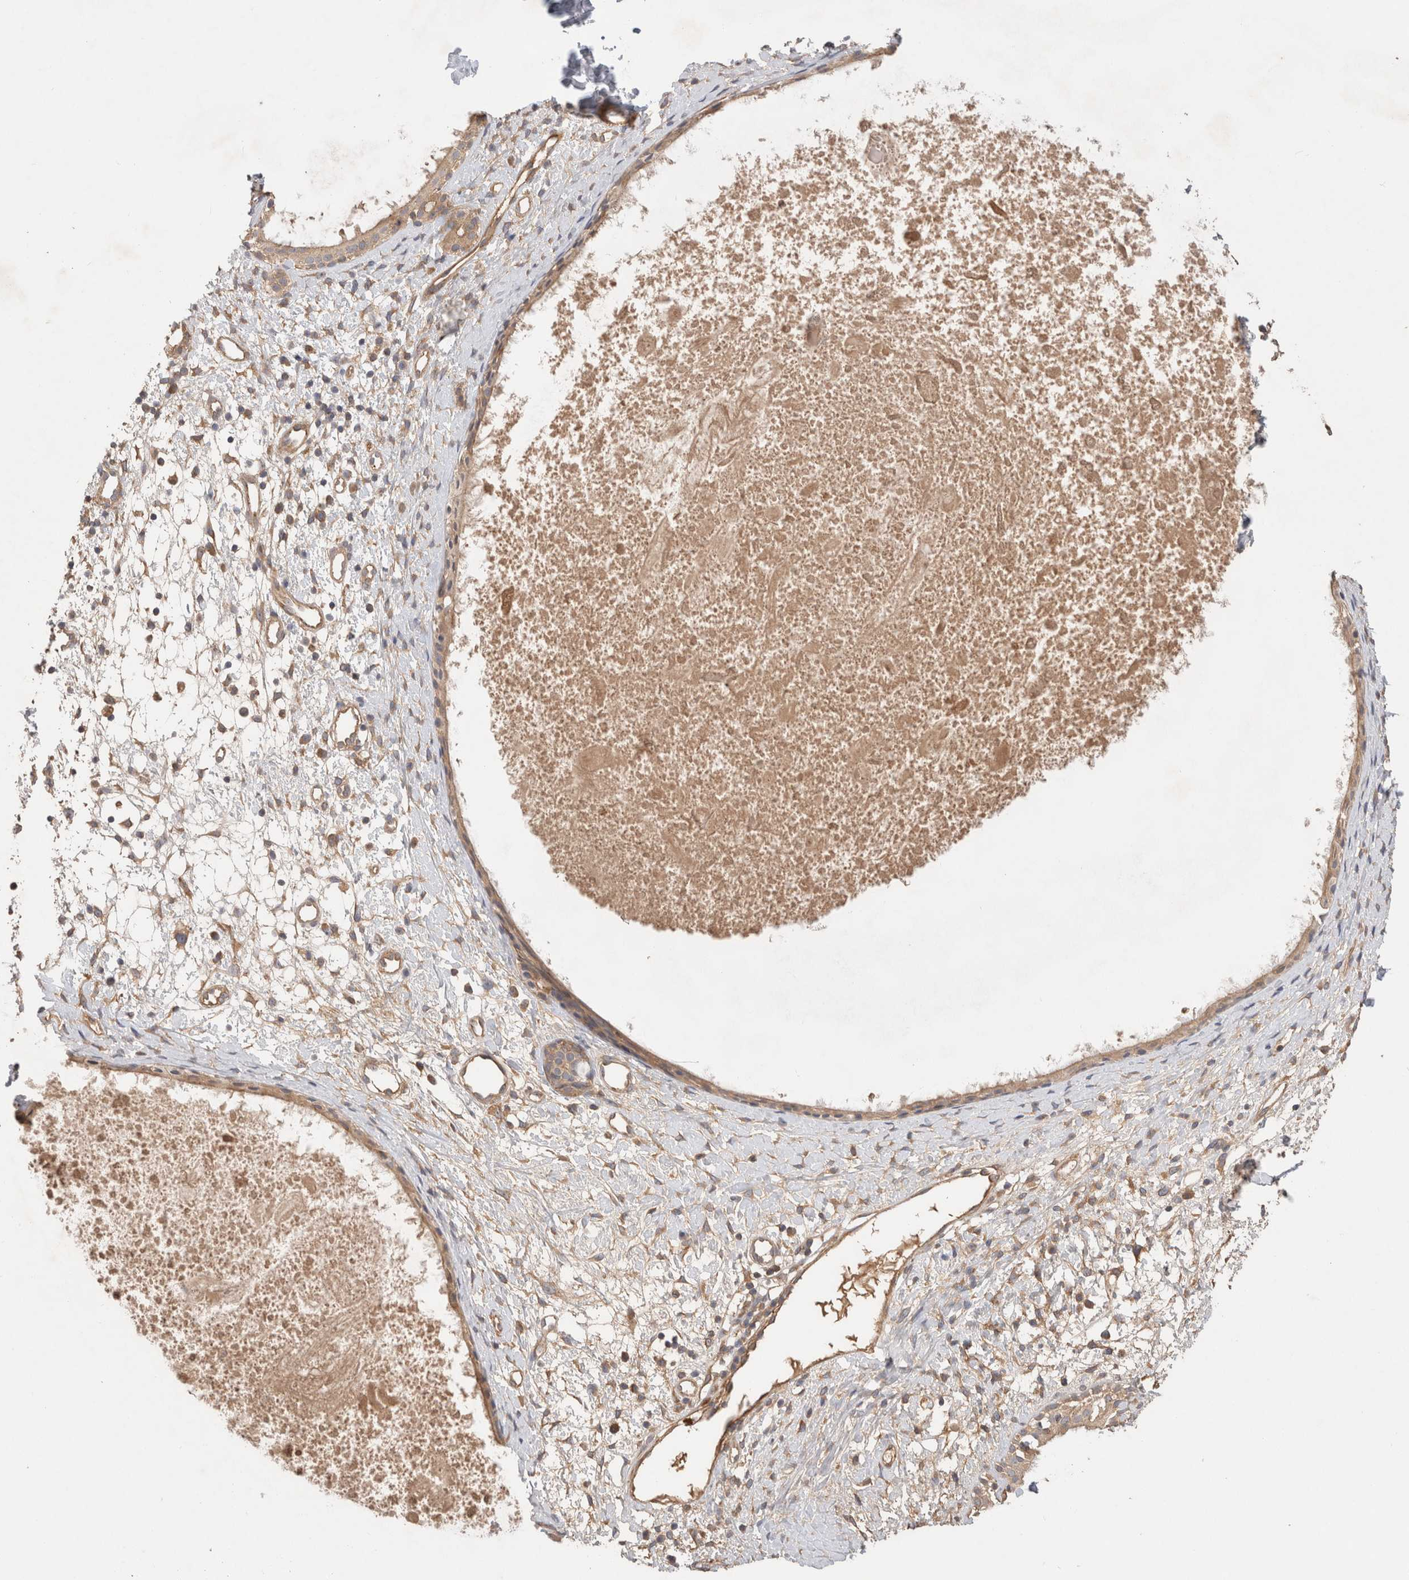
{"staining": {"intensity": "moderate", "quantity": ">75%", "location": "cytoplasmic/membranous"}, "tissue": "nasopharynx", "cell_type": "Respiratory epithelial cells", "image_type": "normal", "snomed": [{"axis": "morphology", "description": "Normal tissue, NOS"}, {"axis": "topography", "description": "Nasopharynx"}], "caption": "A brown stain labels moderate cytoplasmic/membranous expression of a protein in respiratory epithelial cells of normal nasopharynx.", "gene": "C8orf44", "patient": {"sex": "male", "age": 22}}